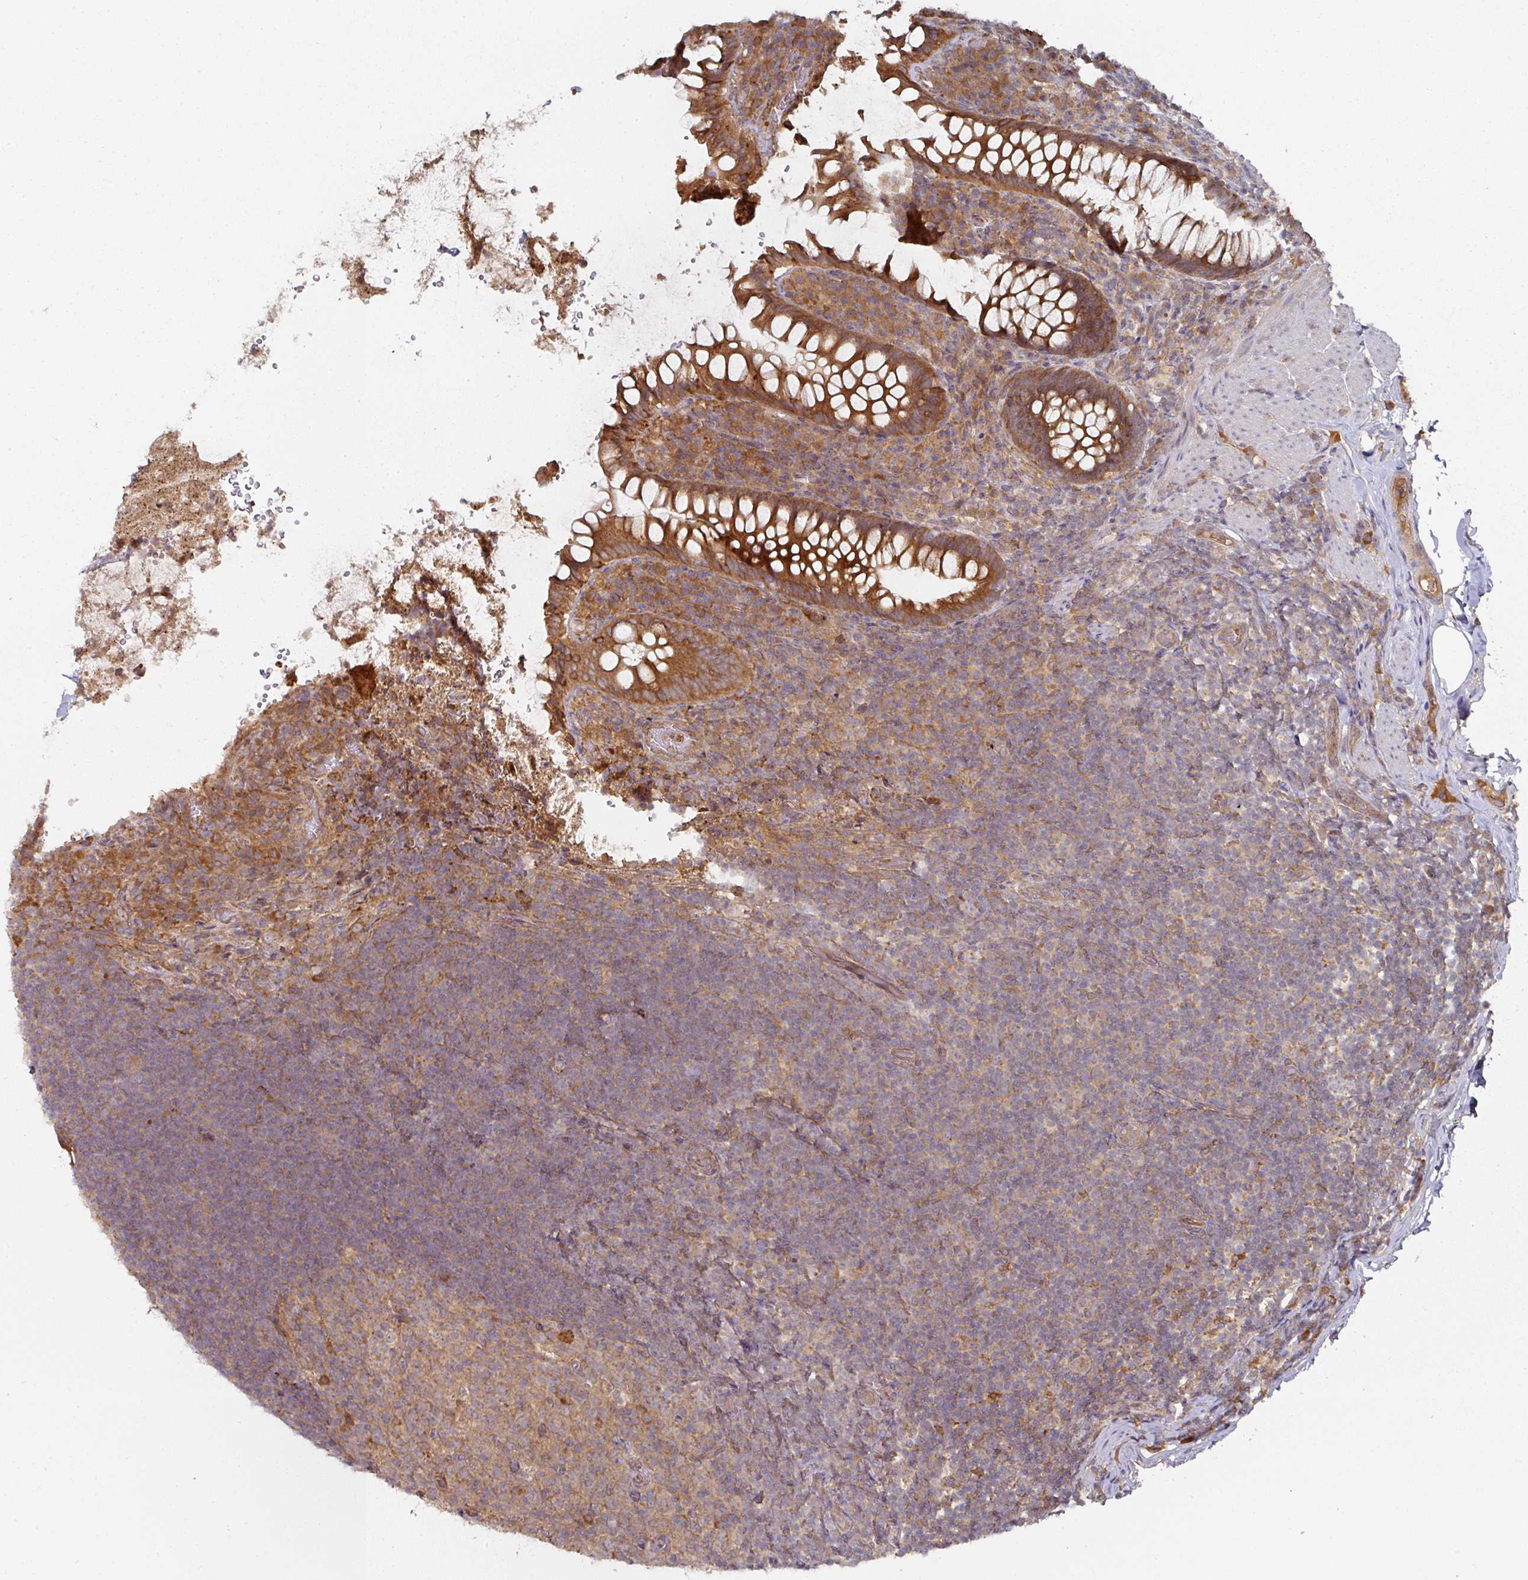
{"staining": {"intensity": "strong", "quantity": ">75%", "location": "nuclear"}, "tissue": "rectum", "cell_type": "Glandular cells", "image_type": "normal", "snomed": [{"axis": "morphology", "description": "Normal tissue, NOS"}, {"axis": "topography", "description": "Rectum"}], "caption": "IHC image of benign rectum: human rectum stained using IHC exhibits high levels of strong protein expression localized specifically in the nuclear of glandular cells, appearing as a nuclear brown color.", "gene": "CEP95", "patient": {"sex": "female", "age": 69}}